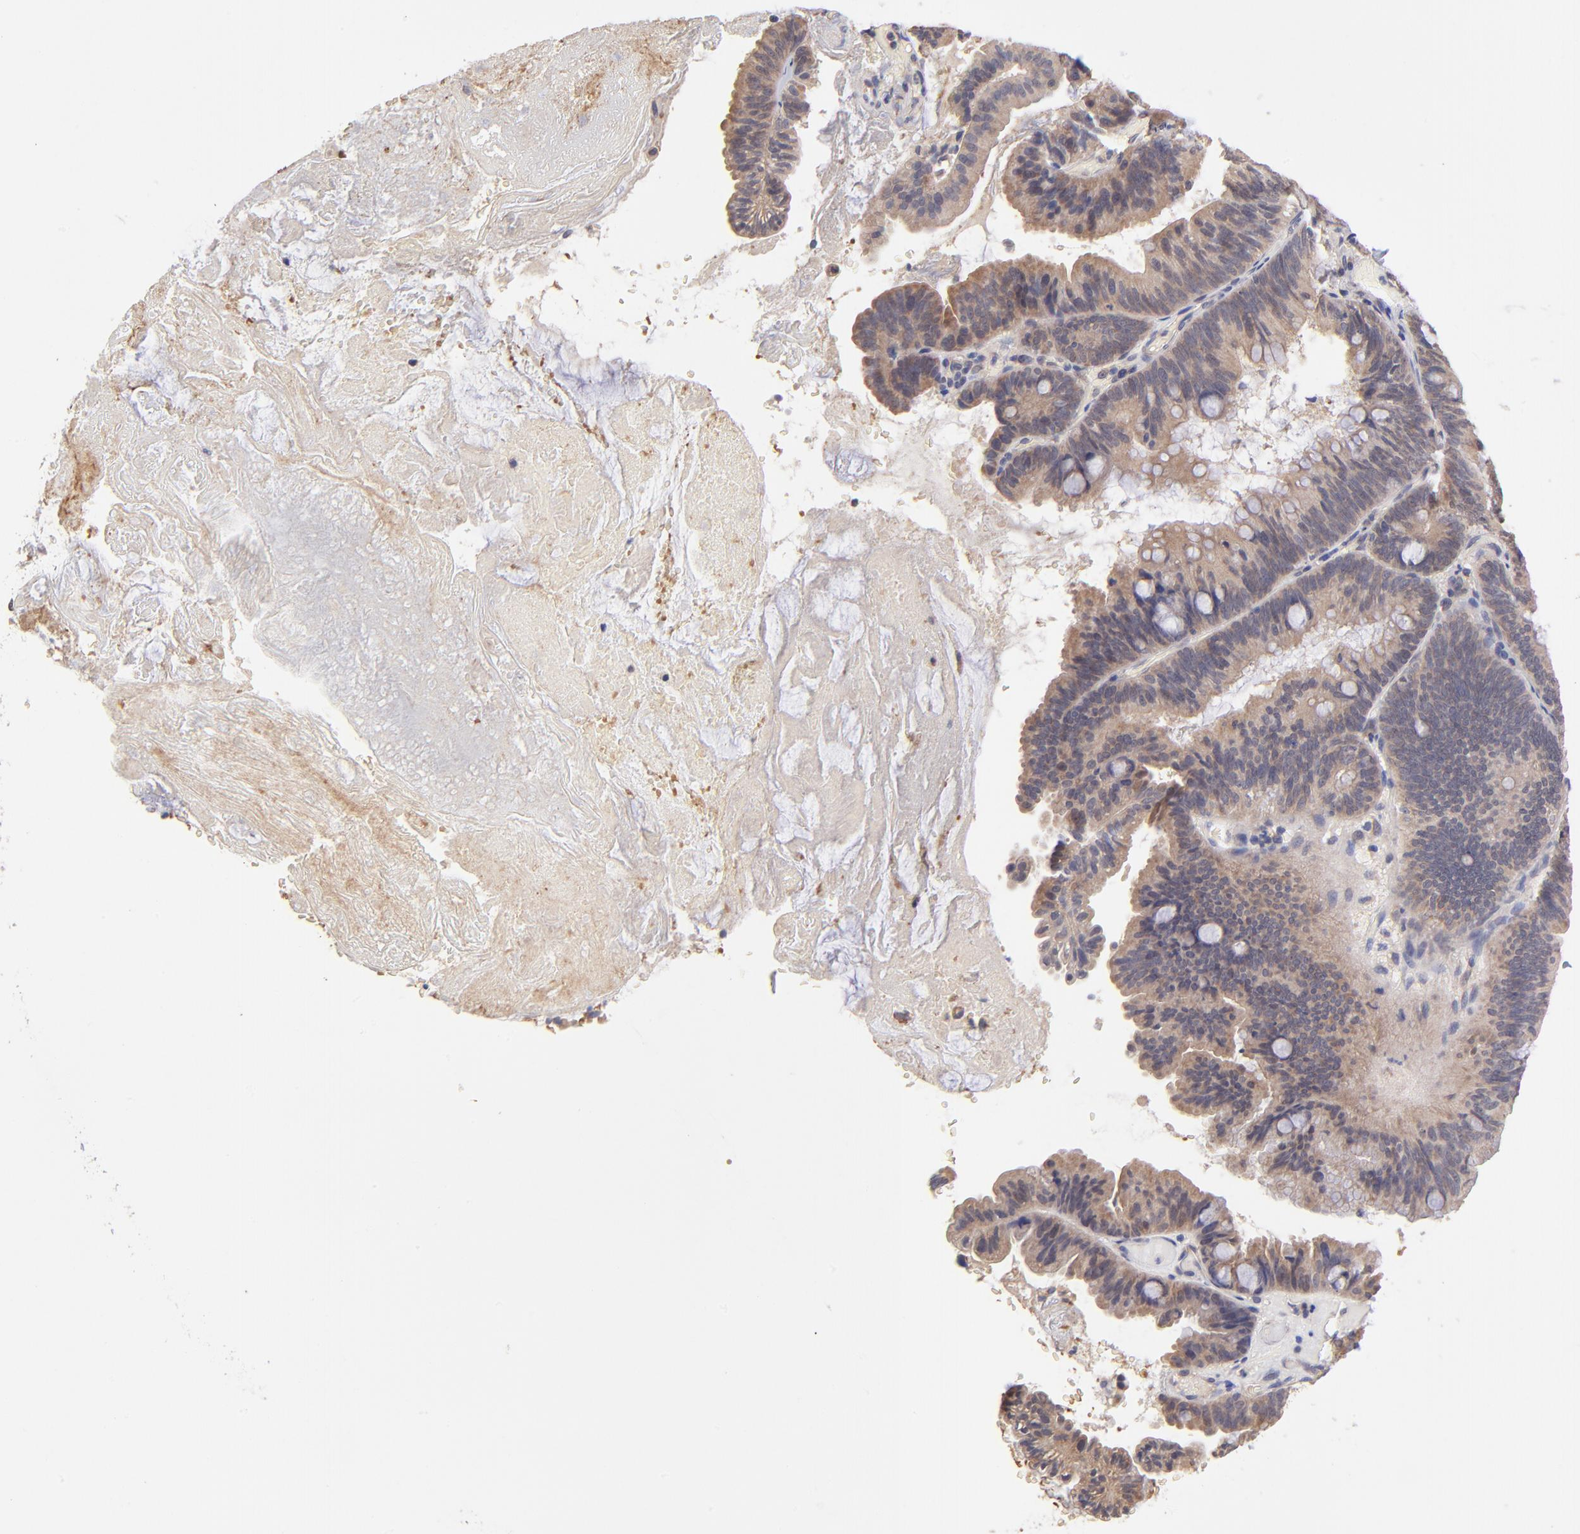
{"staining": {"intensity": "moderate", "quantity": ">75%", "location": "cytoplasmic/membranous"}, "tissue": "pancreatic cancer", "cell_type": "Tumor cells", "image_type": "cancer", "snomed": [{"axis": "morphology", "description": "Adenocarcinoma, NOS"}, {"axis": "topography", "description": "Pancreas"}], "caption": "A histopathology image showing moderate cytoplasmic/membranous positivity in approximately >75% of tumor cells in pancreatic cancer (adenocarcinoma), as visualized by brown immunohistochemical staining.", "gene": "UBE2H", "patient": {"sex": "male", "age": 82}}